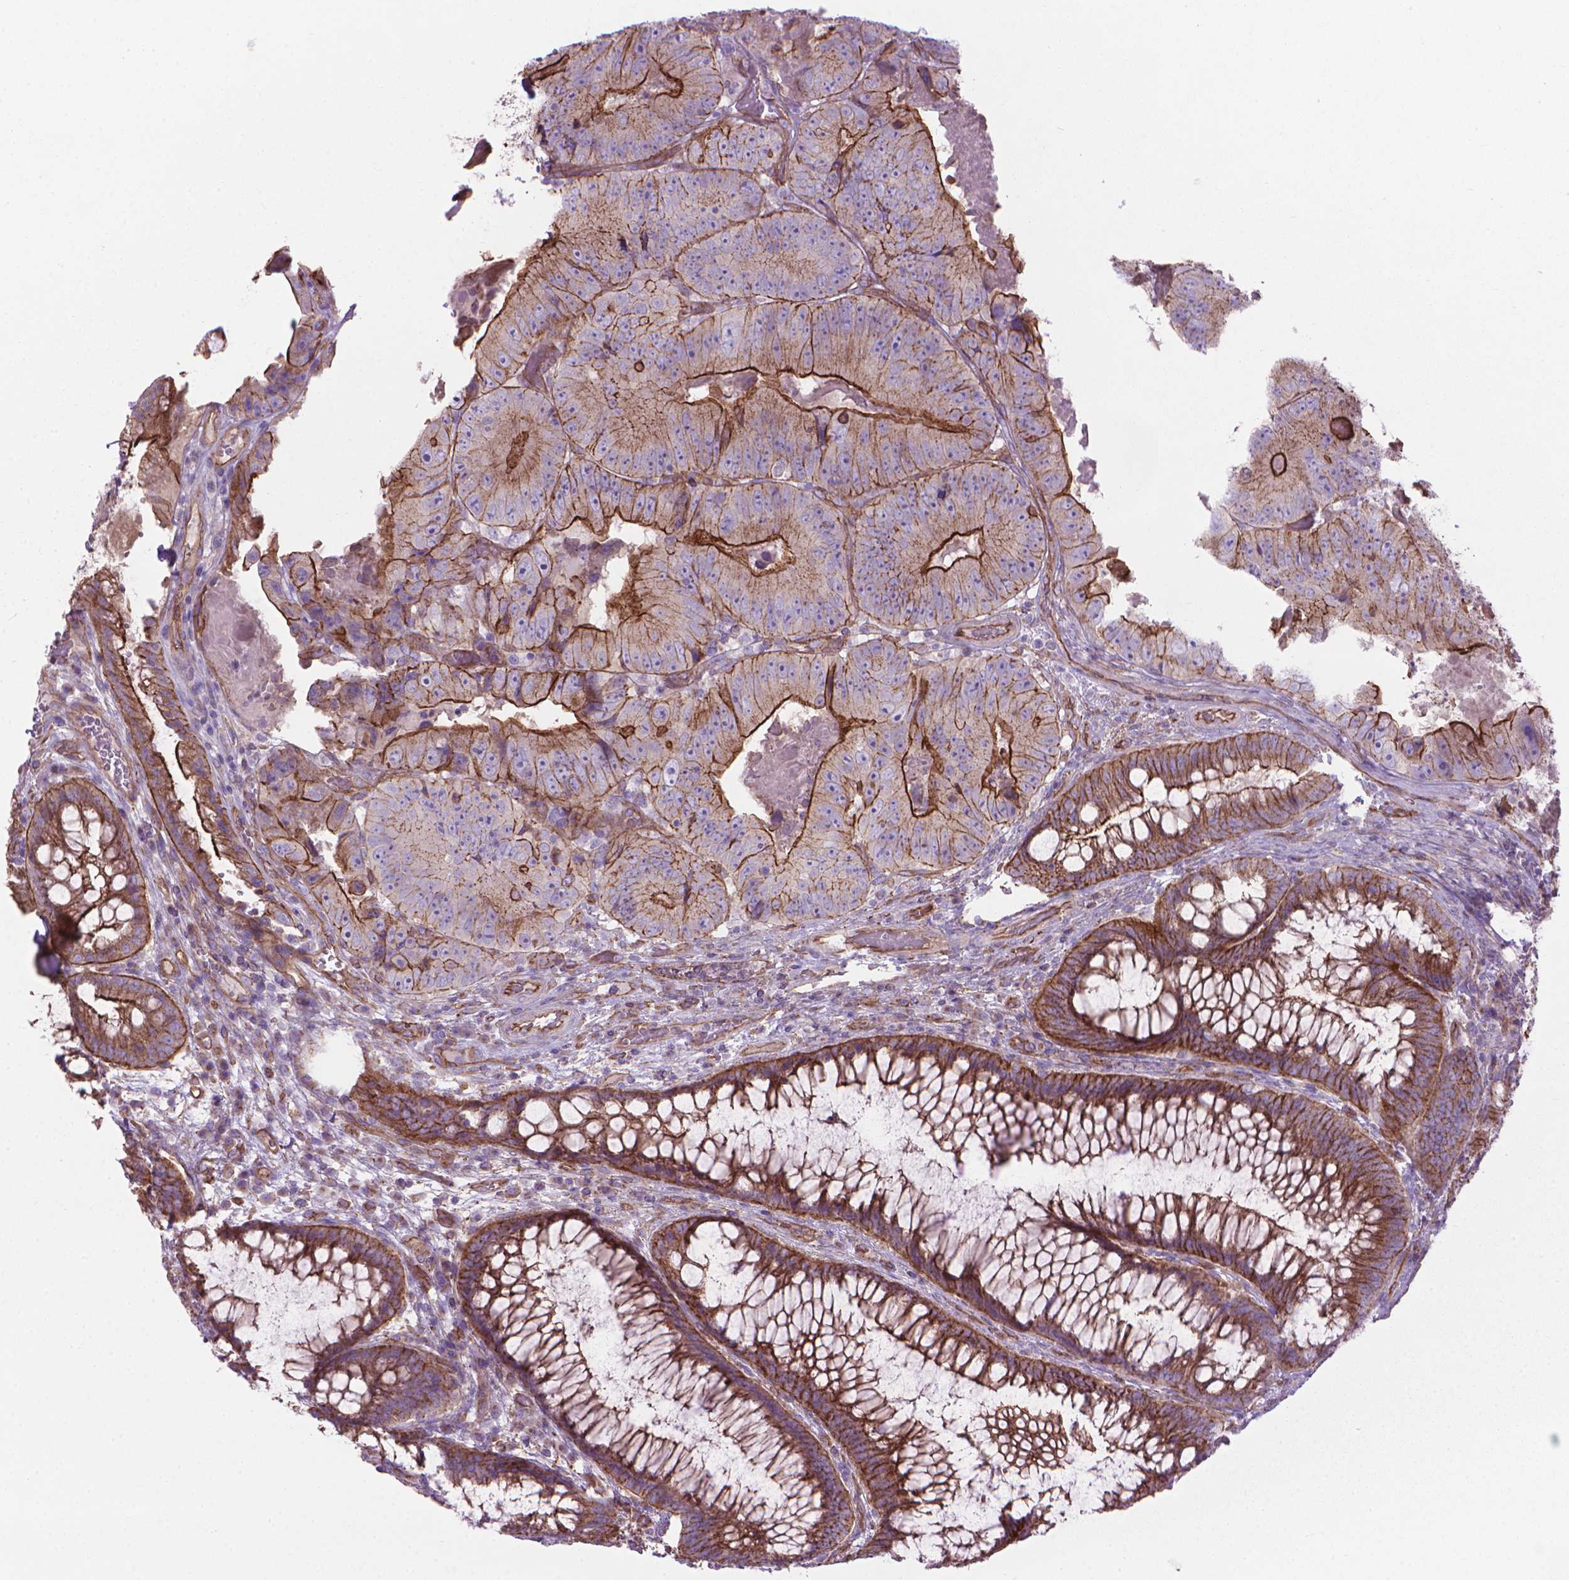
{"staining": {"intensity": "strong", "quantity": "25%-75%", "location": "cytoplasmic/membranous"}, "tissue": "colorectal cancer", "cell_type": "Tumor cells", "image_type": "cancer", "snomed": [{"axis": "morphology", "description": "Adenocarcinoma, NOS"}, {"axis": "topography", "description": "Colon"}], "caption": "Human colorectal cancer stained for a protein (brown) reveals strong cytoplasmic/membranous positive positivity in about 25%-75% of tumor cells.", "gene": "TENT5A", "patient": {"sex": "female", "age": 86}}